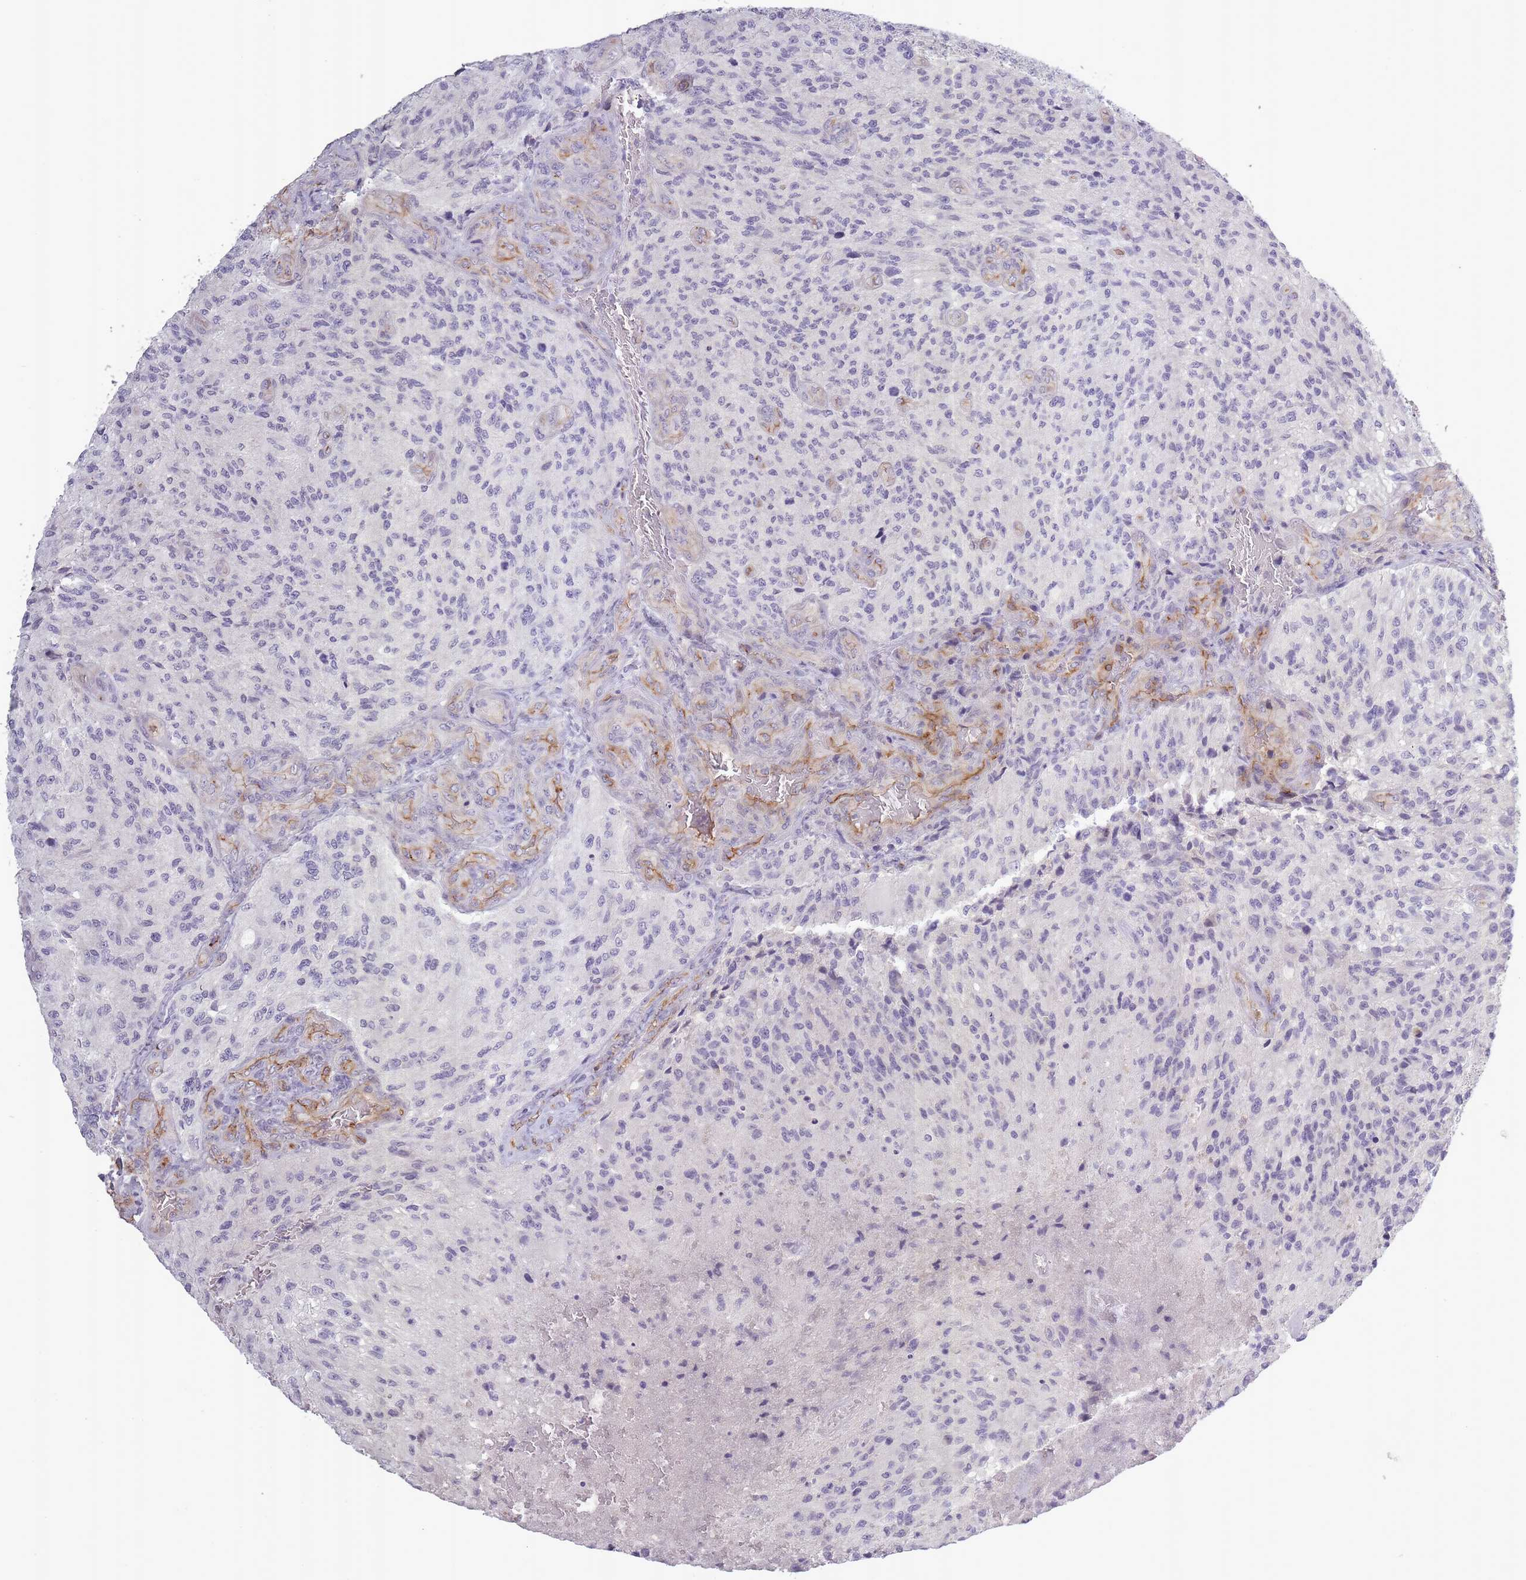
{"staining": {"intensity": "negative", "quantity": "none", "location": "none"}, "tissue": "glioma", "cell_type": "Tumor cells", "image_type": "cancer", "snomed": [{"axis": "morphology", "description": "Normal tissue, NOS"}, {"axis": "morphology", "description": "Glioma, malignant, High grade"}, {"axis": "topography", "description": "Cerebral cortex"}], "caption": "A histopathology image of glioma stained for a protein shows no brown staining in tumor cells. (DAB IHC visualized using brightfield microscopy, high magnification).", "gene": "SLC8A2", "patient": {"sex": "male", "age": 56}}